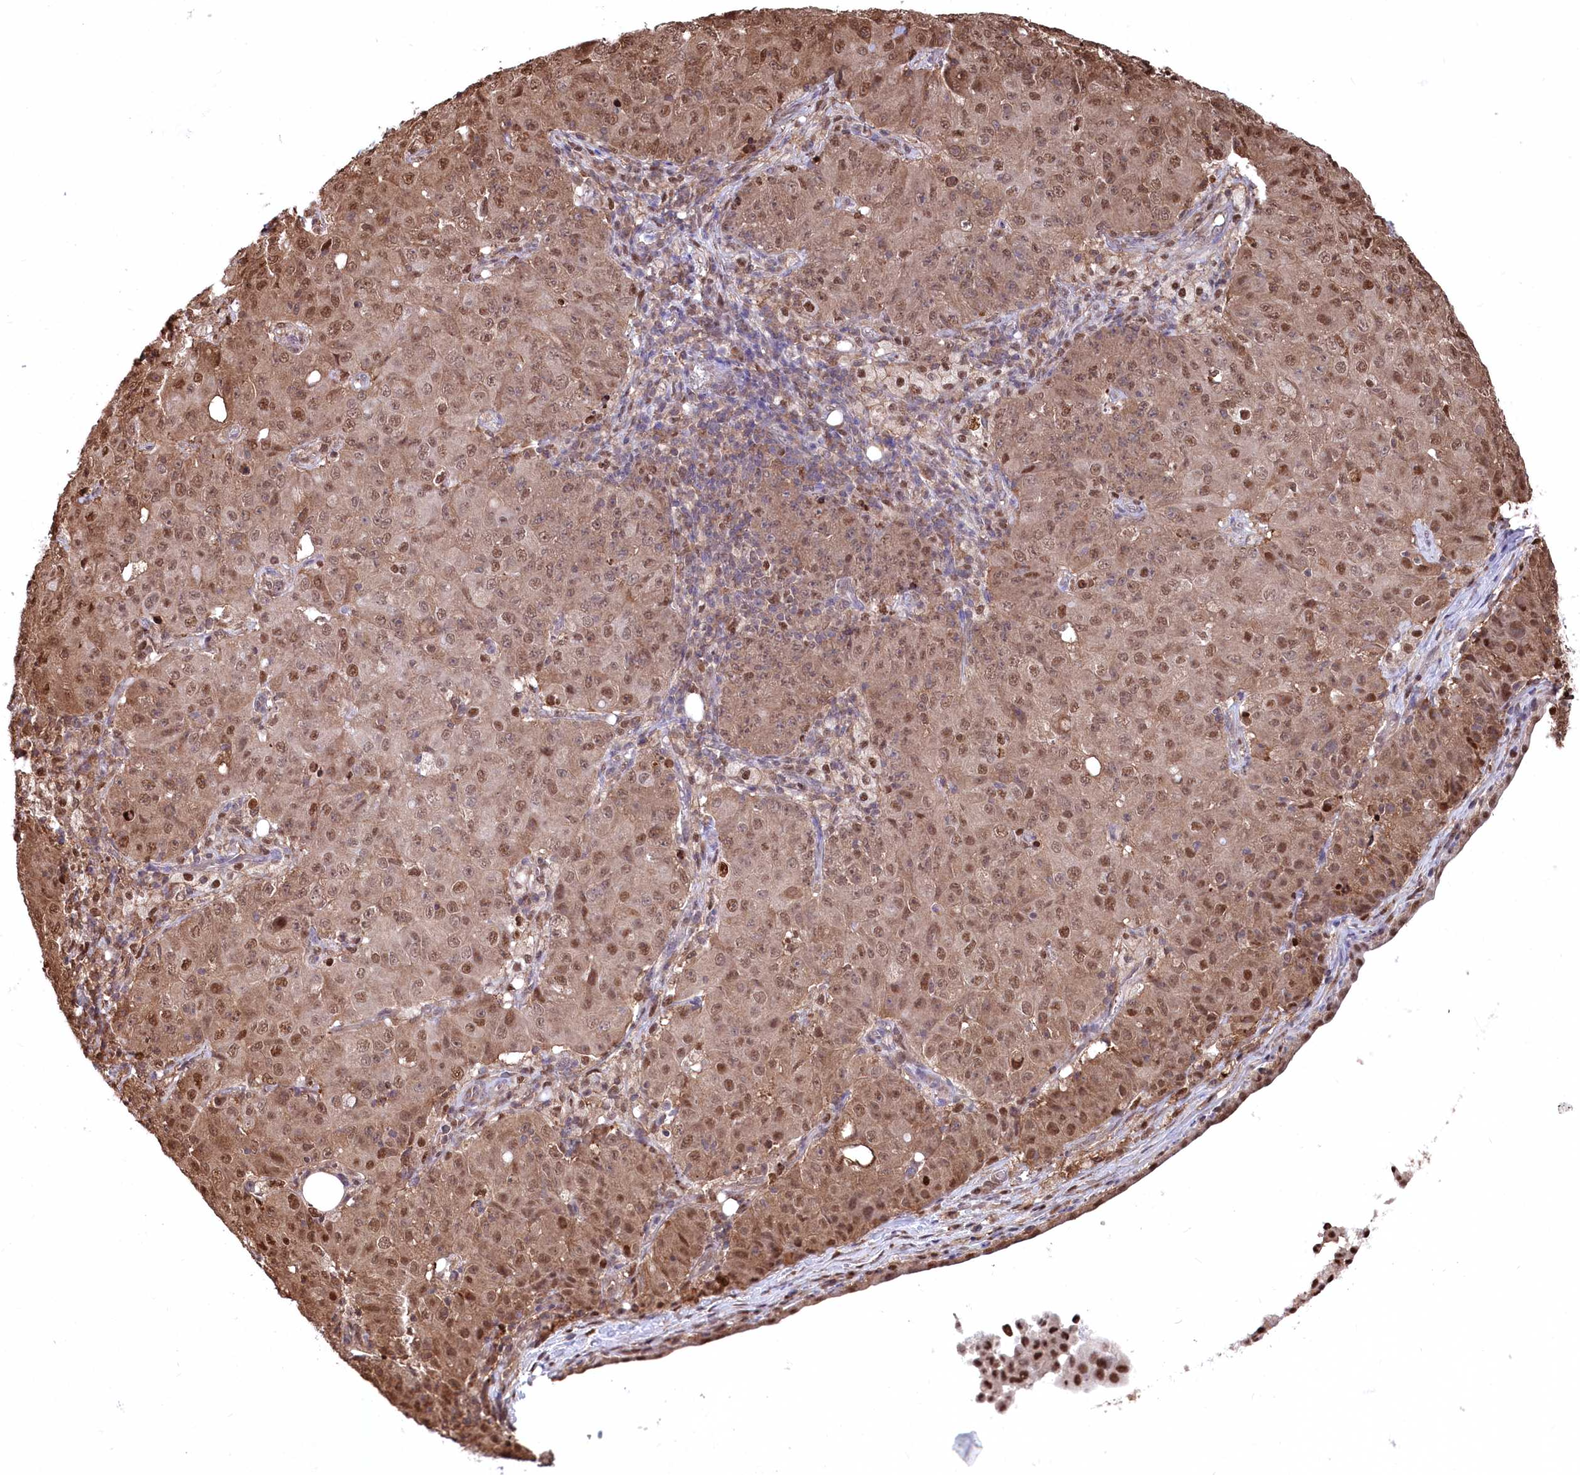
{"staining": {"intensity": "moderate", "quantity": ">75%", "location": "cytoplasmic/membranous,nuclear"}, "tissue": "ovarian cancer", "cell_type": "Tumor cells", "image_type": "cancer", "snomed": [{"axis": "morphology", "description": "Carcinoma, endometroid"}, {"axis": "topography", "description": "Ovary"}], "caption": "This photomicrograph displays ovarian cancer stained with IHC to label a protein in brown. The cytoplasmic/membranous and nuclear of tumor cells show moderate positivity for the protein. Nuclei are counter-stained blue.", "gene": "PSMA1", "patient": {"sex": "female", "age": 42}}